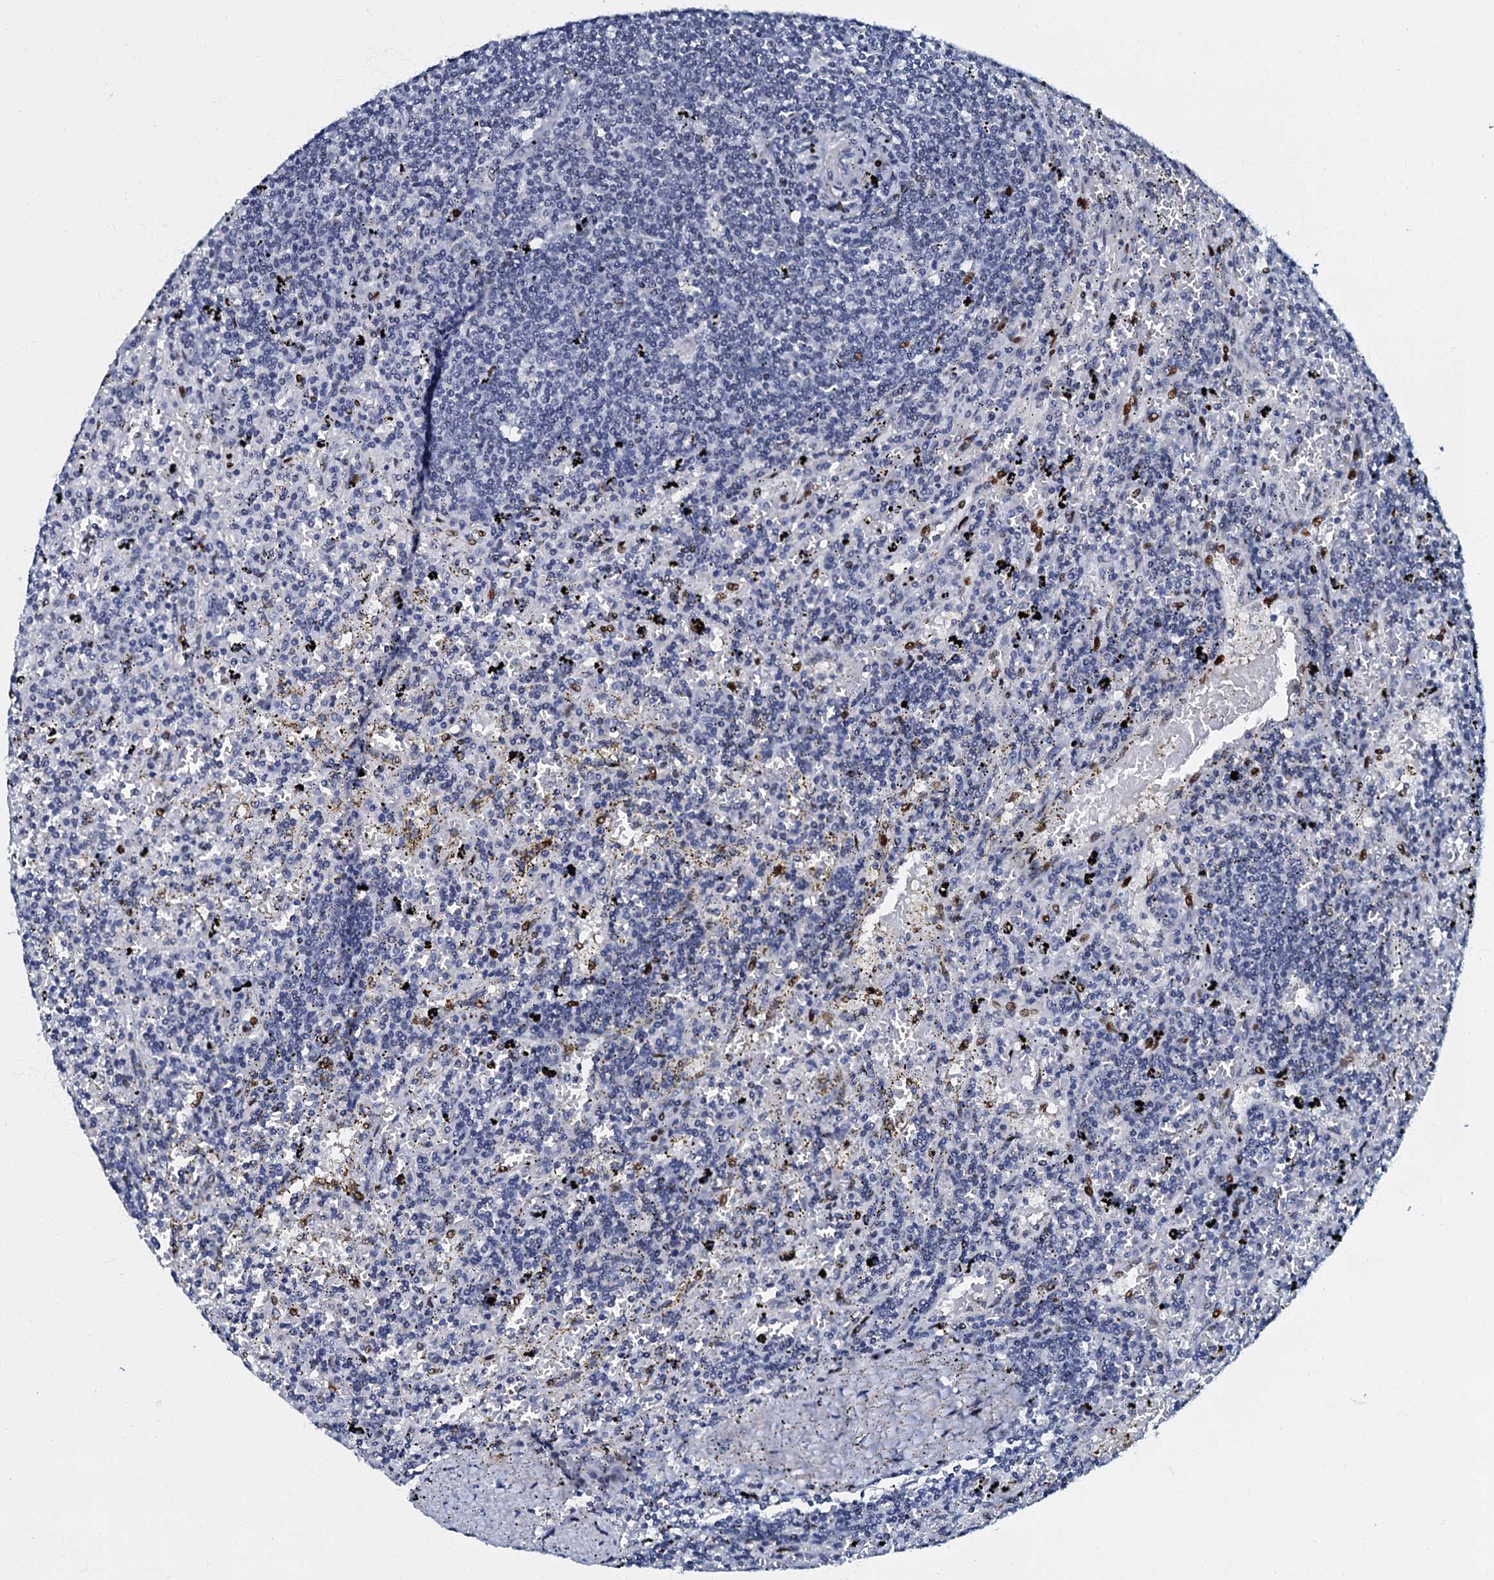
{"staining": {"intensity": "negative", "quantity": "none", "location": "none"}, "tissue": "lymphoma", "cell_type": "Tumor cells", "image_type": "cancer", "snomed": [{"axis": "morphology", "description": "Malignant lymphoma, non-Hodgkin's type, Low grade"}, {"axis": "topography", "description": "Spleen"}], "caption": "A high-resolution photomicrograph shows immunohistochemistry staining of low-grade malignant lymphoma, non-Hodgkin's type, which displays no significant positivity in tumor cells.", "gene": "MFSD5", "patient": {"sex": "male", "age": 76}}